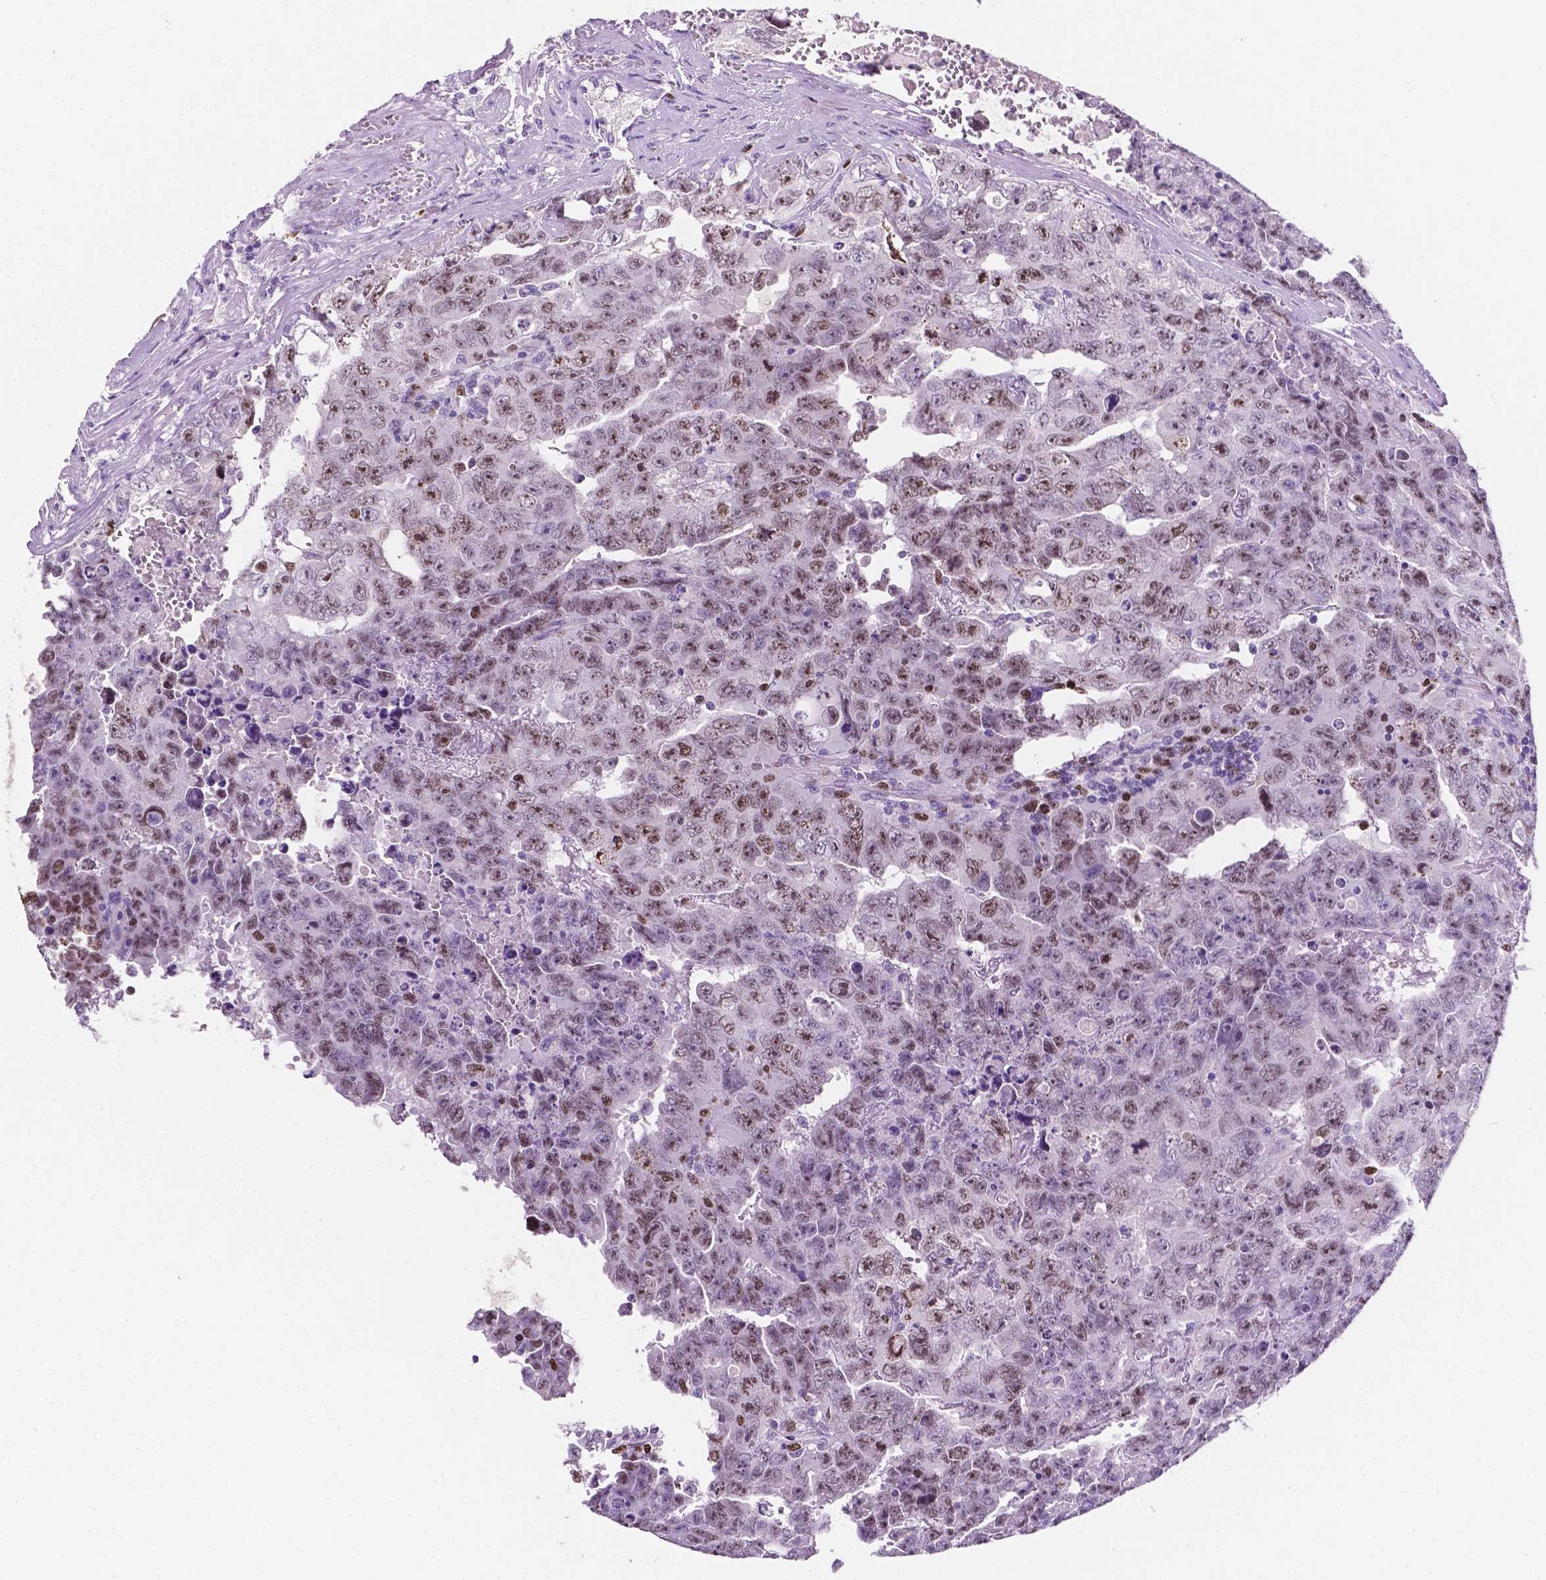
{"staining": {"intensity": "moderate", "quantity": "25%-75%", "location": "nuclear"}, "tissue": "testis cancer", "cell_type": "Tumor cells", "image_type": "cancer", "snomed": [{"axis": "morphology", "description": "Carcinoma, Embryonal, NOS"}, {"axis": "topography", "description": "Testis"}], "caption": "Moderate nuclear protein staining is seen in approximately 25%-75% of tumor cells in embryonal carcinoma (testis).", "gene": "SIAH2", "patient": {"sex": "male", "age": 24}}